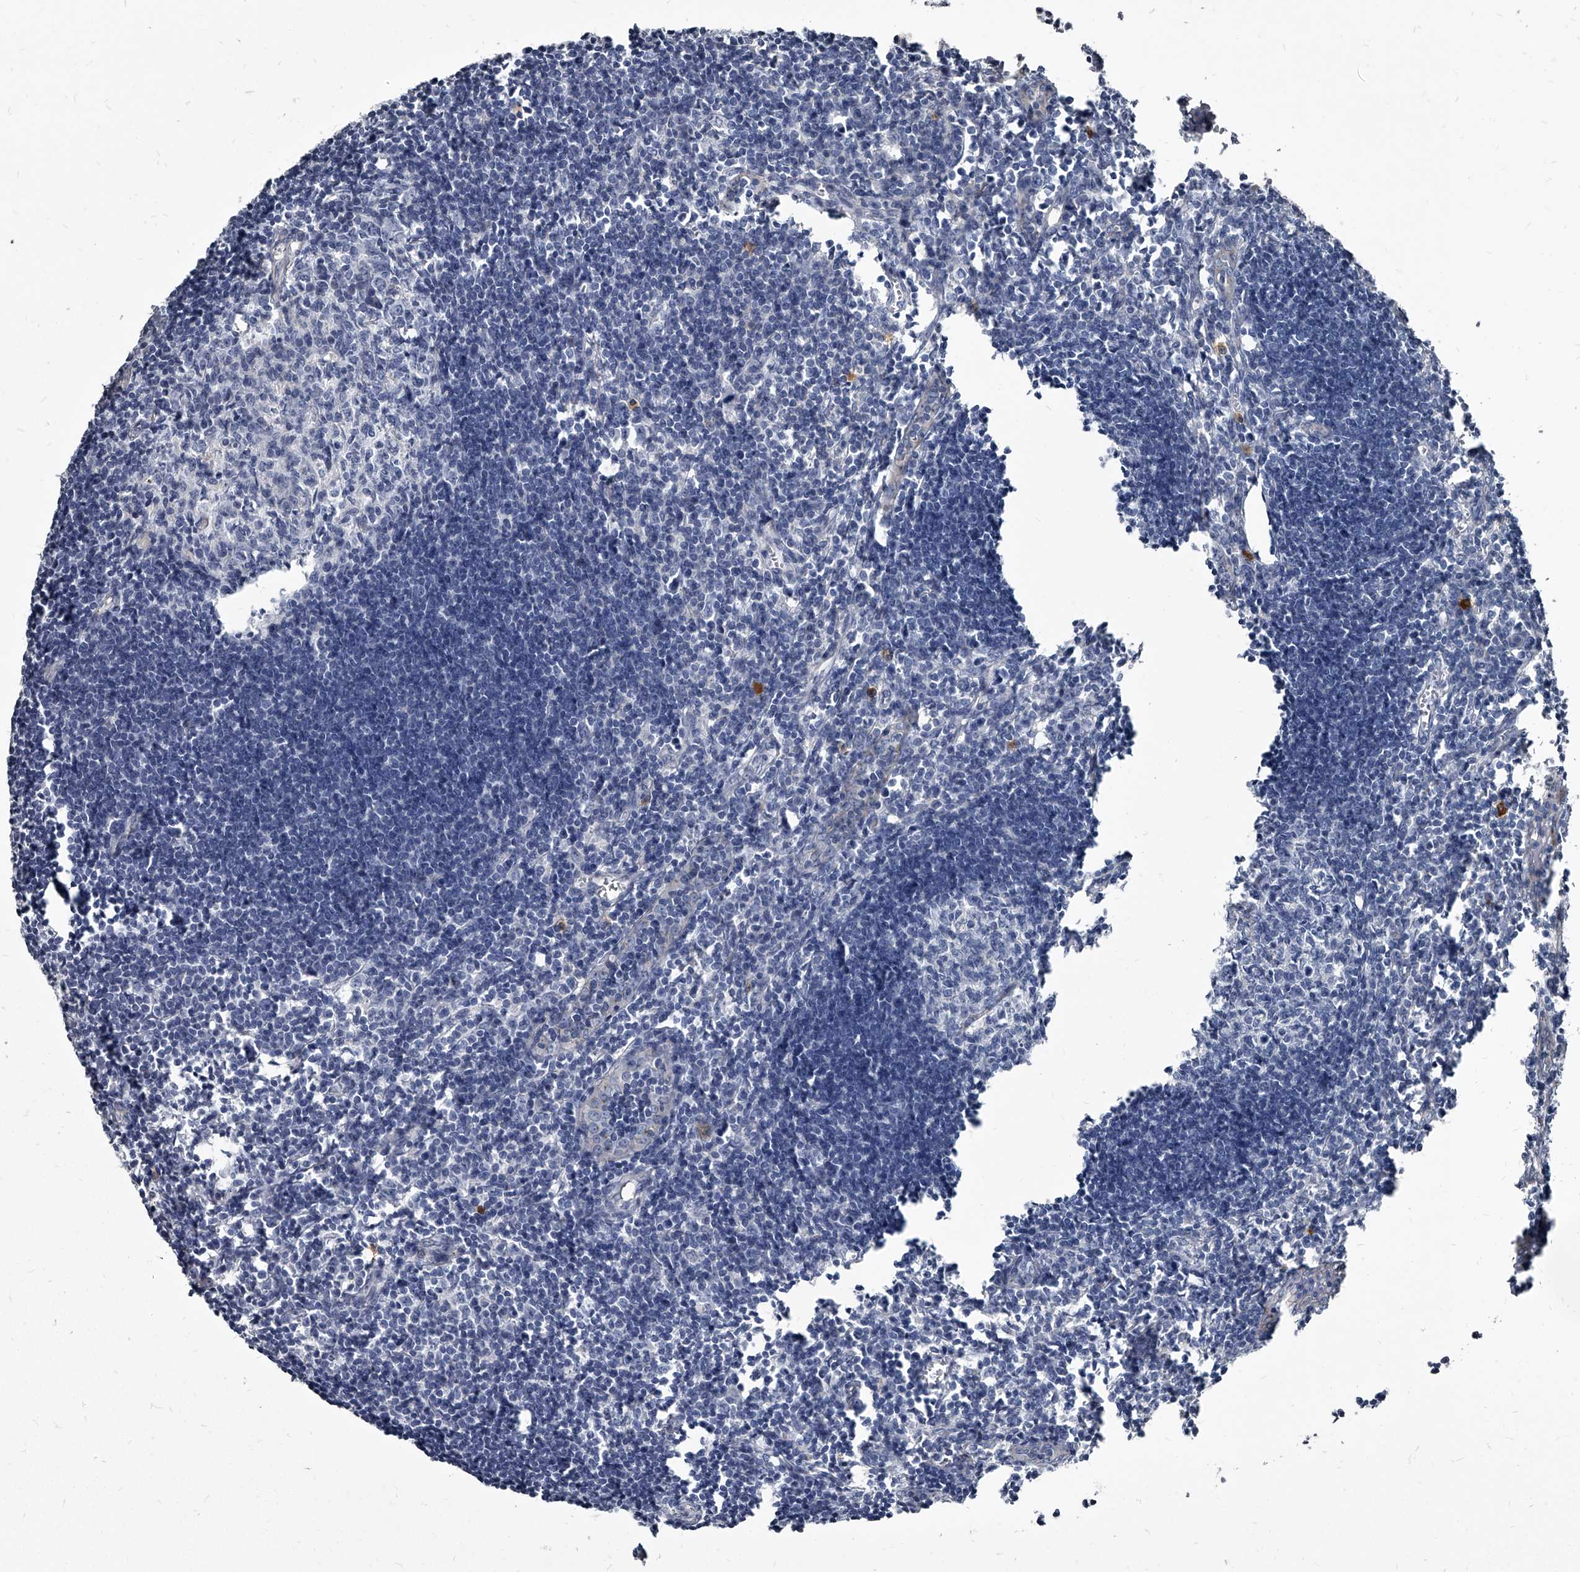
{"staining": {"intensity": "negative", "quantity": "none", "location": "none"}, "tissue": "lymph node", "cell_type": "Germinal center cells", "image_type": "normal", "snomed": [{"axis": "morphology", "description": "Normal tissue, NOS"}, {"axis": "morphology", "description": "Malignant melanoma, Metastatic site"}, {"axis": "topography", "description": "Lymph node"}], "caption": "This is an IHC image of unremarkable human lymph node. There is no positivity in germinal center cells.", "gene": "PGLYRP3", "patient": {"sex": "male", "age": 41}}